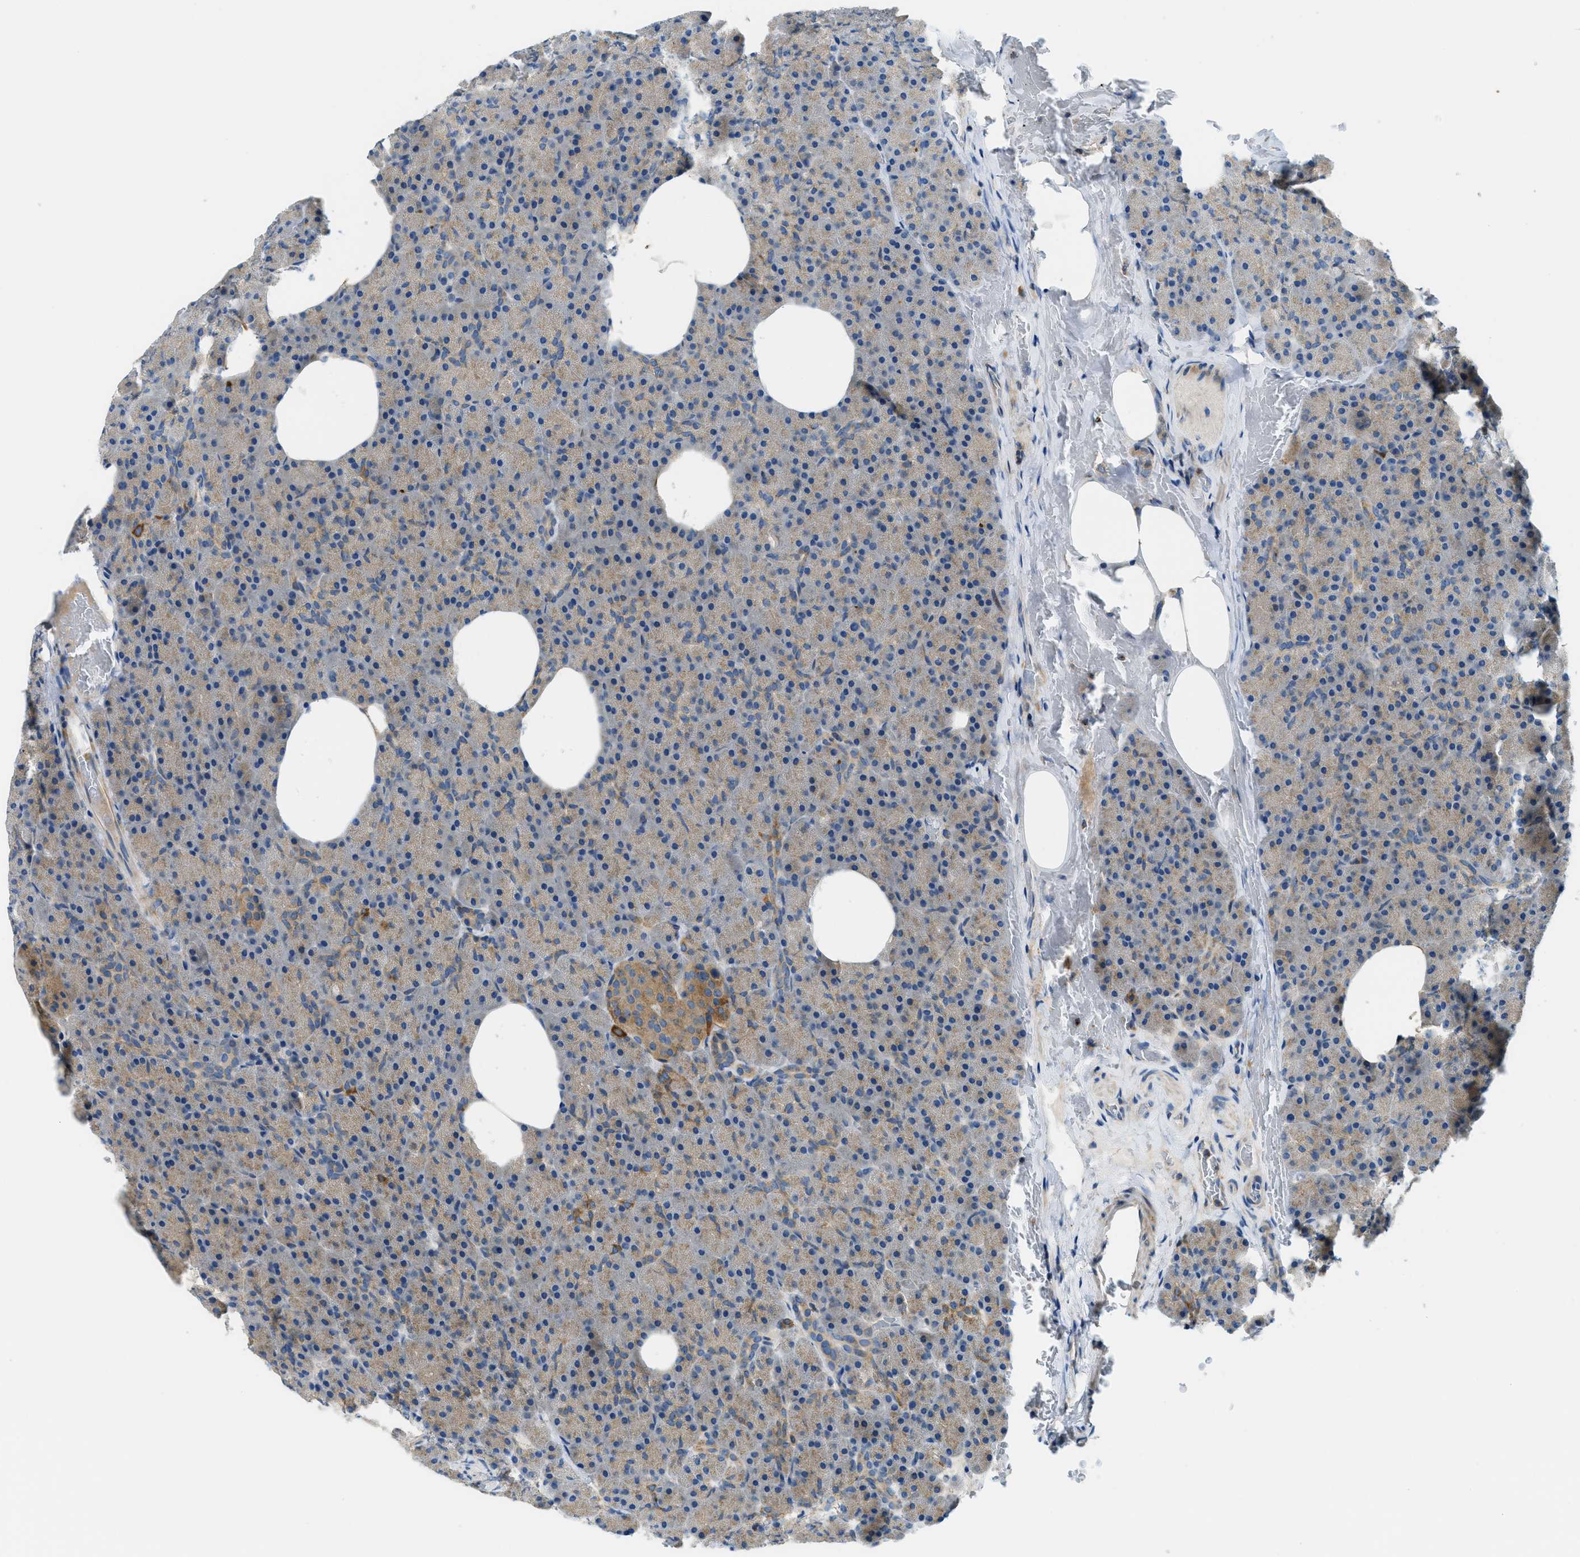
{"staining": {"intensity": "weak", "quantity": ">75%", "location": "cytoplasmic/membranous"}, "tissue": "pancreas", "cell_type": "Exocrine glandular cells", "image_type": "normal", "snomed": [{"axis": "morphology", "description": "Normal tissue, NOS"}, {"axis": "topography", "description": "Pancreas"}], "caption": "DAB immunohistochemical staining of benign human pancreas shows weak cytoplasmic/membranous protein expression in about >75% of exocrine glandular cells. Nuclei are stained in blue.", "gene": "RFFL", "patient": {"sex": "female", "age": 35}}